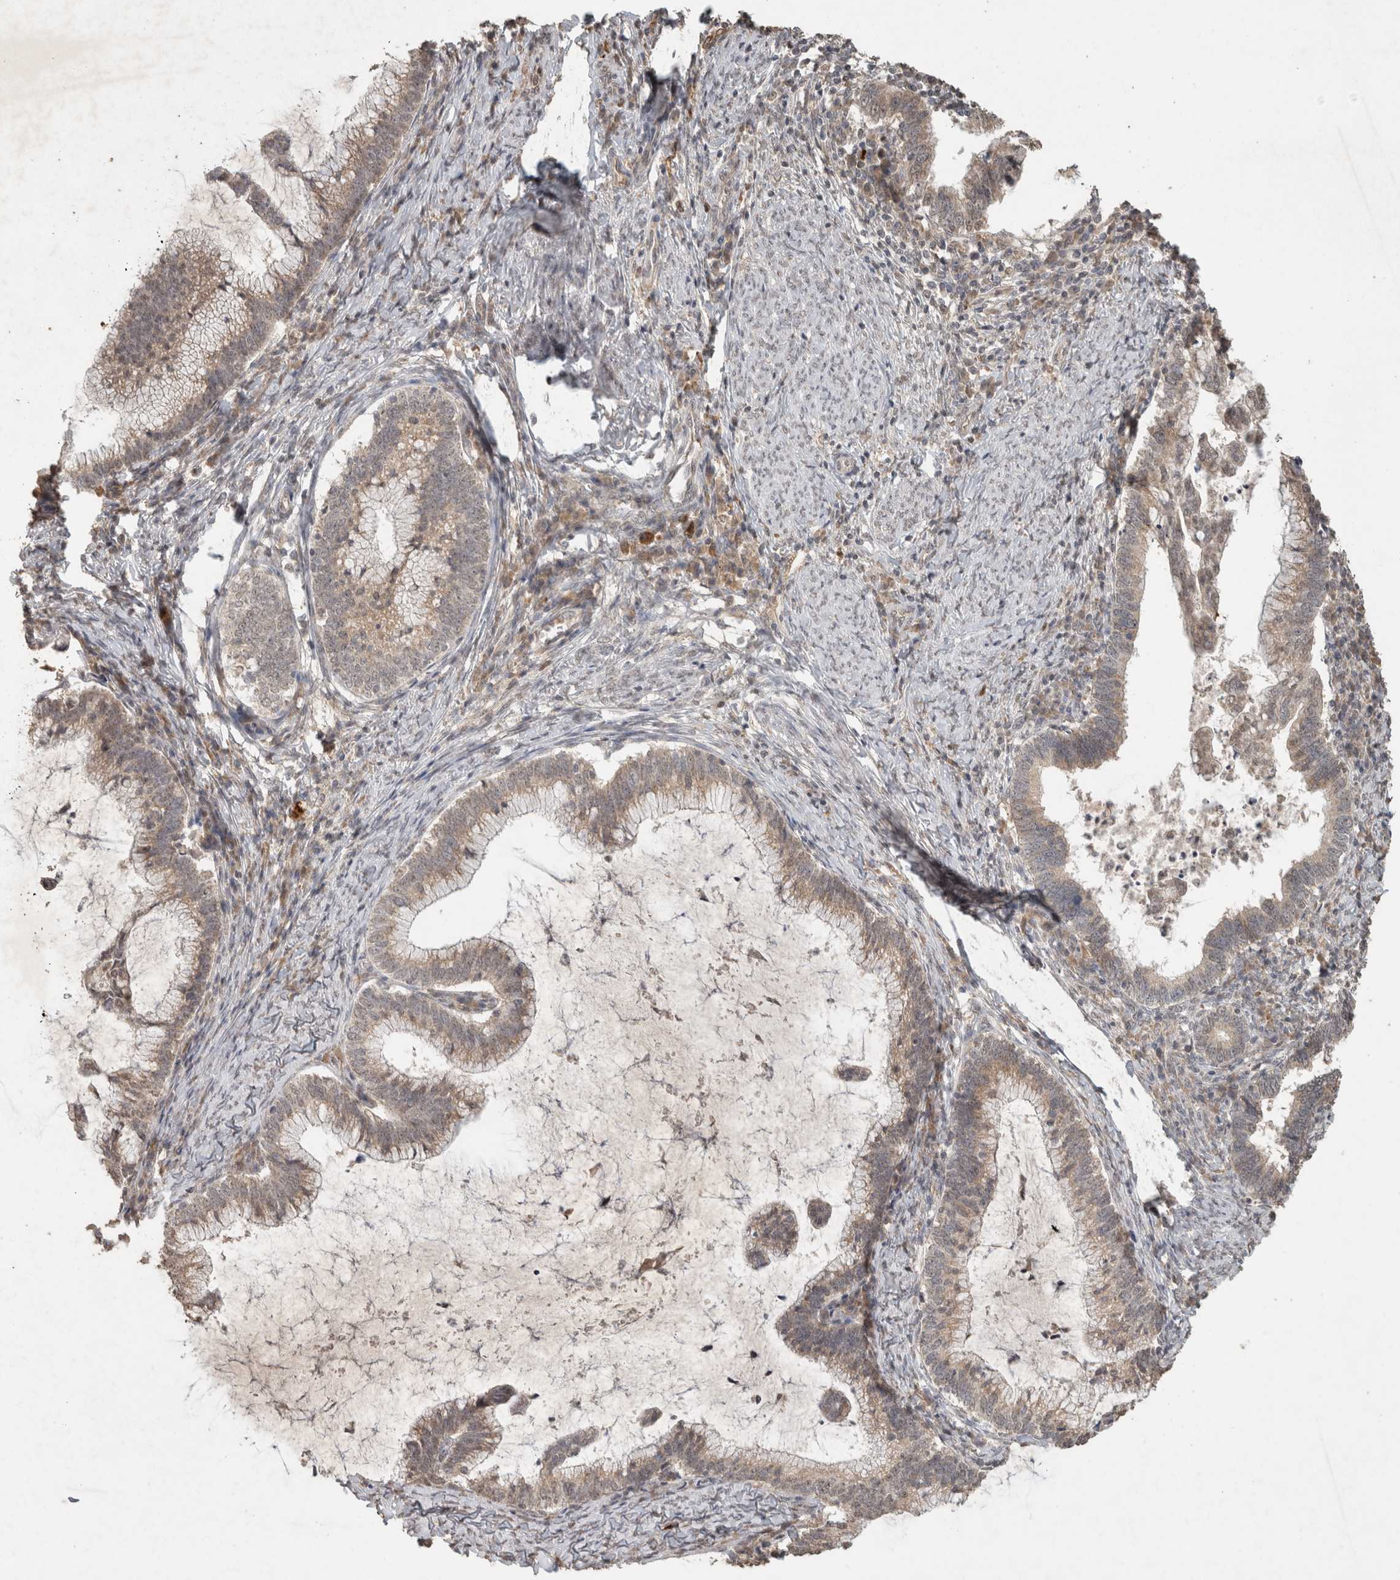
{"staining": {"intensity": "weak", "quantity": ">75%", "location": "cytoplasmic/membranous"}, "tissue": "cervical cancer", "cell_type": "Tumor cells", "image_type": "cancer", "snomed": [{"axis": "morphology", "description": "Adenocarcinoma, NOS"}, {"axis": "topography", "description": "Cervix"}], "caption": "The micrograph demonstrates immunohistochemical staining of cervical cancer (adenocarcinoma). There is weak cytoplasmic/membranous expression is seen in about >75% of tumor cells.", "gene": "FAM3A", "patient": {"sex": "female", "age": 36}}